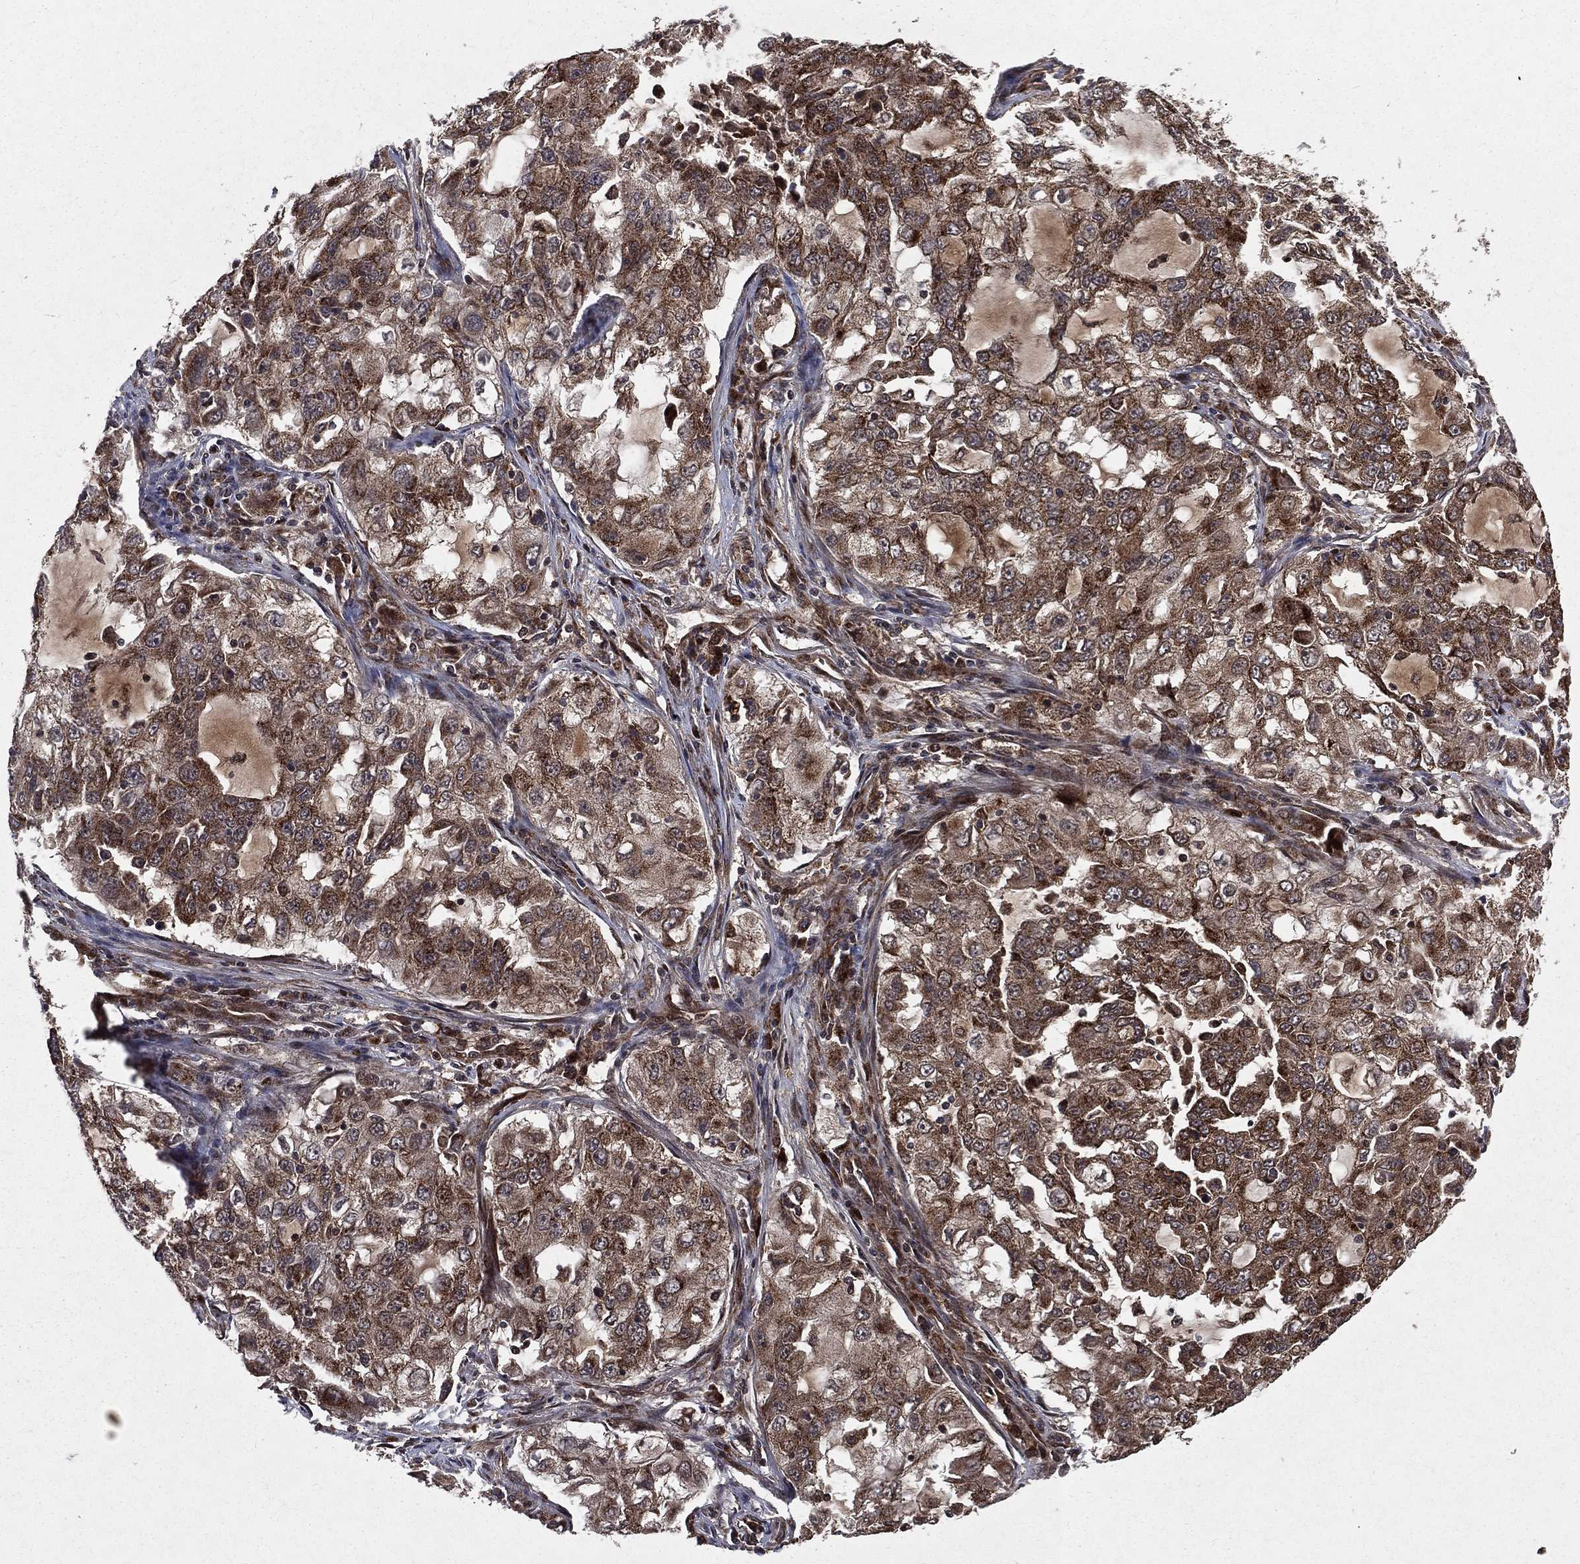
{"staining": {"intensity": "moderate", "quantity": ">75%", "location": "cytoplasmic/membranous"}, "tissue": "lung cancer", "cell_type": "Tumor cells", "image_type": "cancer", "snomed": [{"axis": "morphology", "description": "Adenocarcinoma, NOS"}, {"axis": "topography", "description": "Lung"}], "caption": "Immunohistochemical staining of lung adenocarcinoma displays medium levels of moderate cytoplasmic/membranous protein expression in approximately >75% of tumor cells.", "gene": "LENG8", "patient": {"sex": "female", "age": 61}}